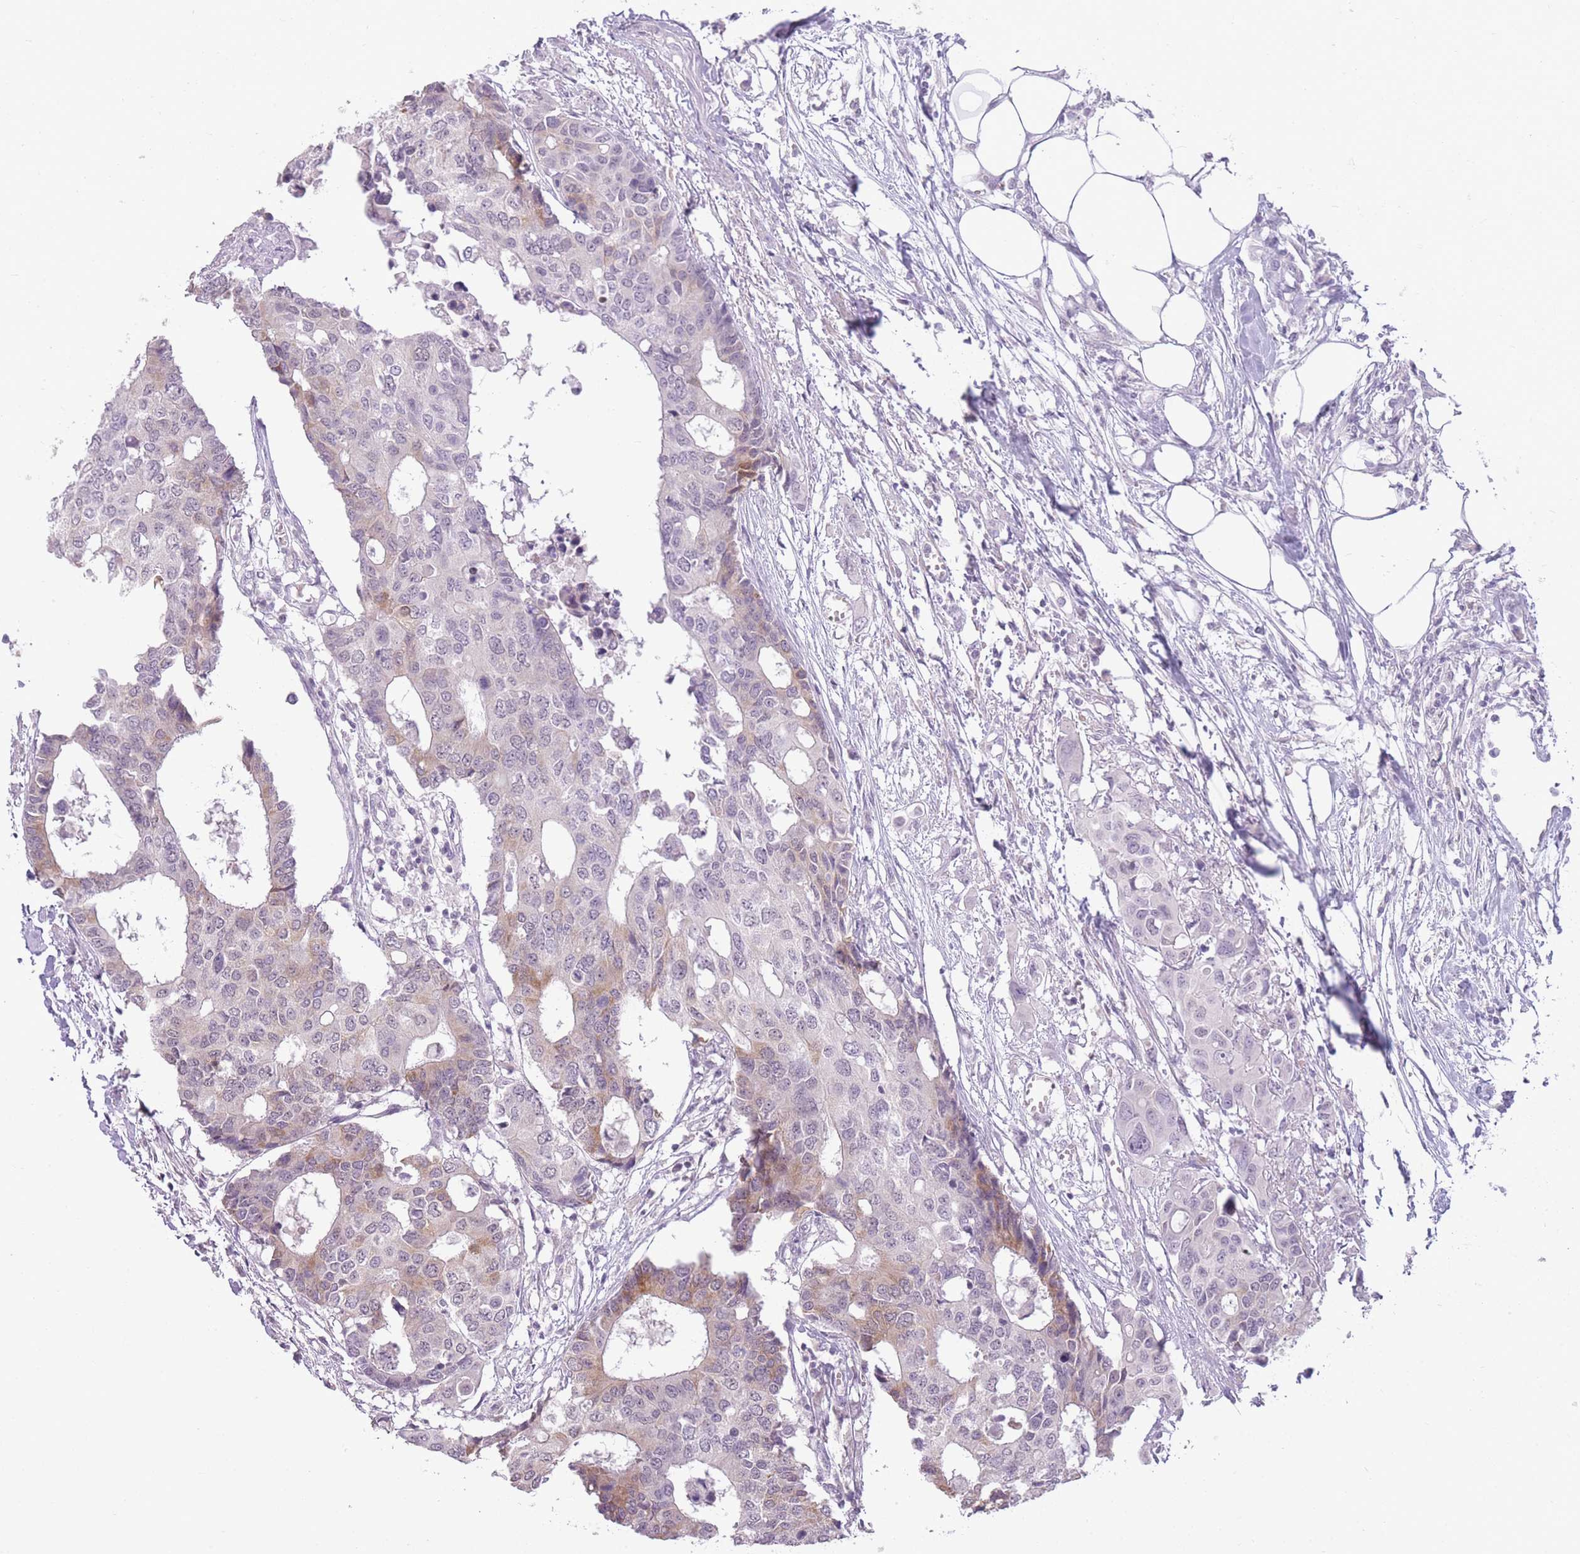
{"staining": {"intensity": "weak", "quantity": "<25%", "location": "cytoplasmic/membranous"}, "tissue": "colorectal cancer", "cell_type": "Tumor cells", "image_type": "cancer", "snomed": [{"axis": "morphology", "description": "Adenocarcinoma, NOS"}, {"axis": "topography", "description": "Colon"}], "caption": "Immunohistochemical staining of colorectal adenocarcinoma exhibits no significant expression in tumor cells.", "gene": "ZBTB24", "patient": {"sex": "male", "age": 77}}